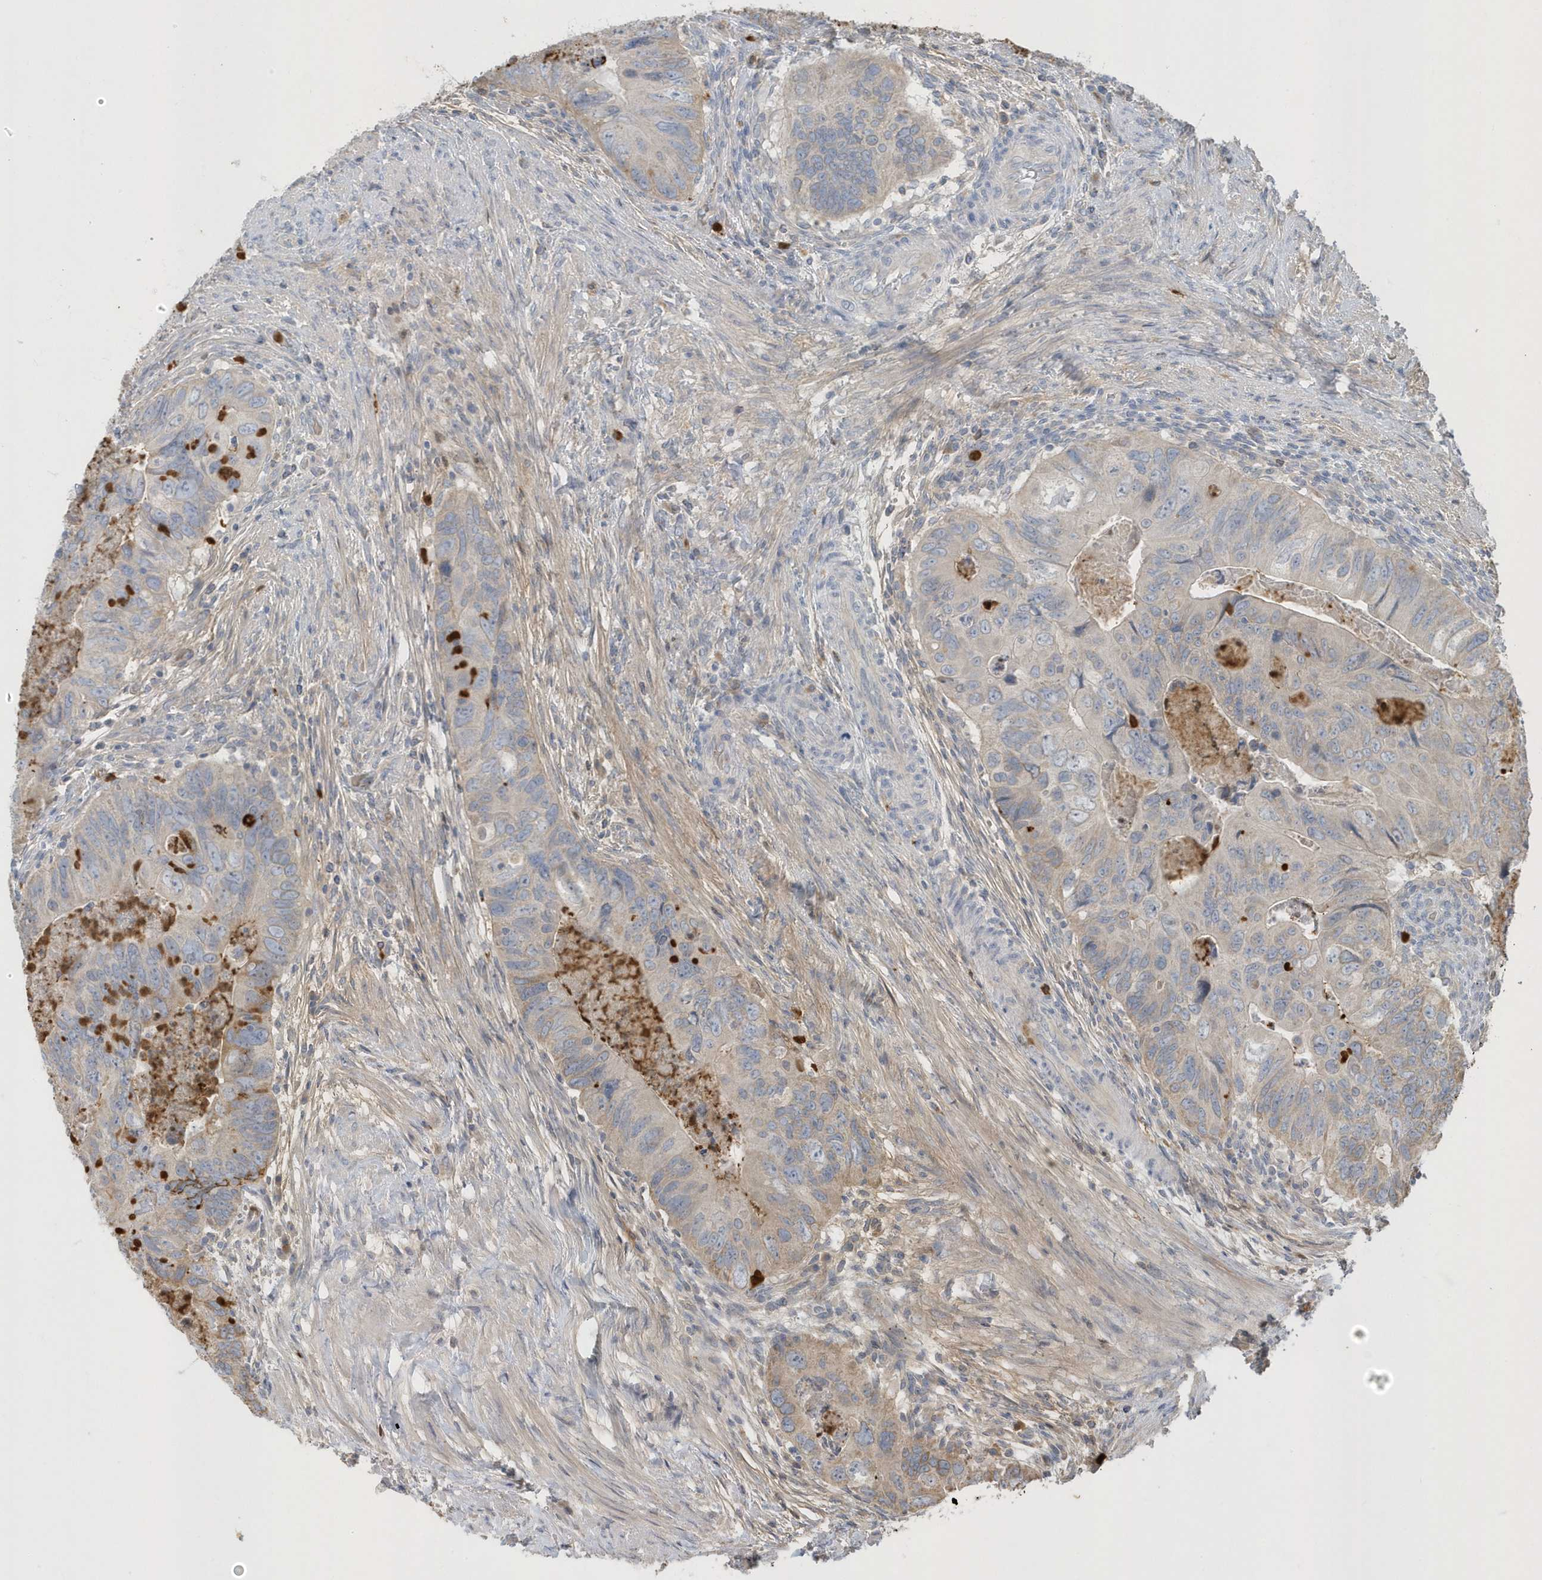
{"staining": {"intensity": "weak", "quantity": "<25%", "location": "cytoplasmic/membranous"}, "tissue": "colorectal cancer", "cell_type": "Tumor cells", "image_type": "cancer", "snomed": [{"axis": "morphology", "description": "Adenocarcinoma, NOS"}, {"axis": "topography", "description": "Rectum"}], "caption": "Immunohistochemistry image of colorectal cancer stained for a protein (brown), which shows no staining in tumor cells.", "gene": "DPP9", "patient": {"sex": "male", "age": 63}}